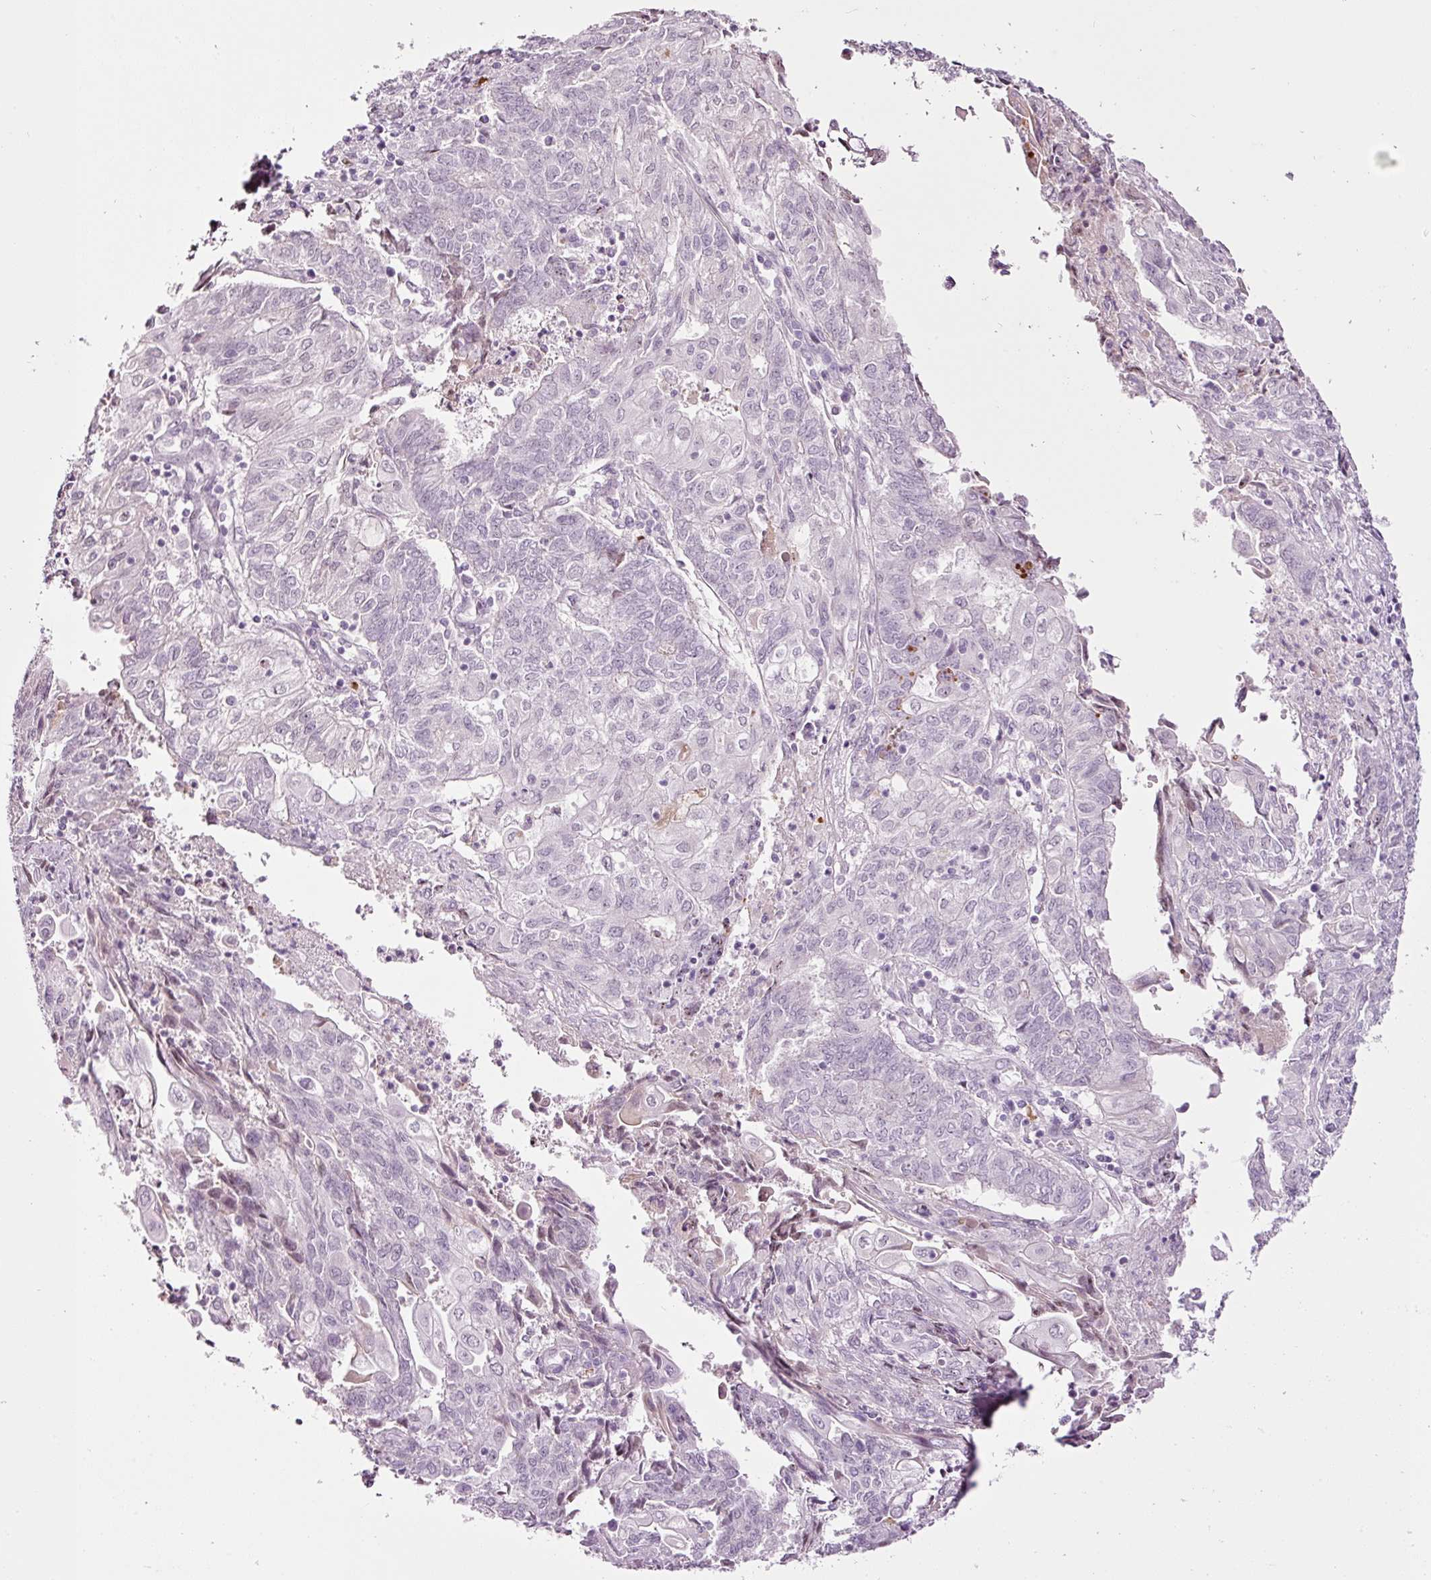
{"staining": {"intensity": "negative", "quantity": "none", "location": "none"}, "tissue": "endometrial cancer", "cell_type": "Tumor cells", "image_type": "cancer", "snomed": [{"axis": "morphology", "description": "Adenocarcinoma, NOS"}, {"axis": "topography", "description": "Endometrium"}], "caption": "Immunohistochemistry (IHC) image of neoplastic tissue: human endometrial adenocarcinoma stained with DAB (3,3'-diaminobenzidine) demonstrates no significant protein staining in tumor cells.", "gene": "KLF1", "patient": {"sex": "female", "age": 54}}